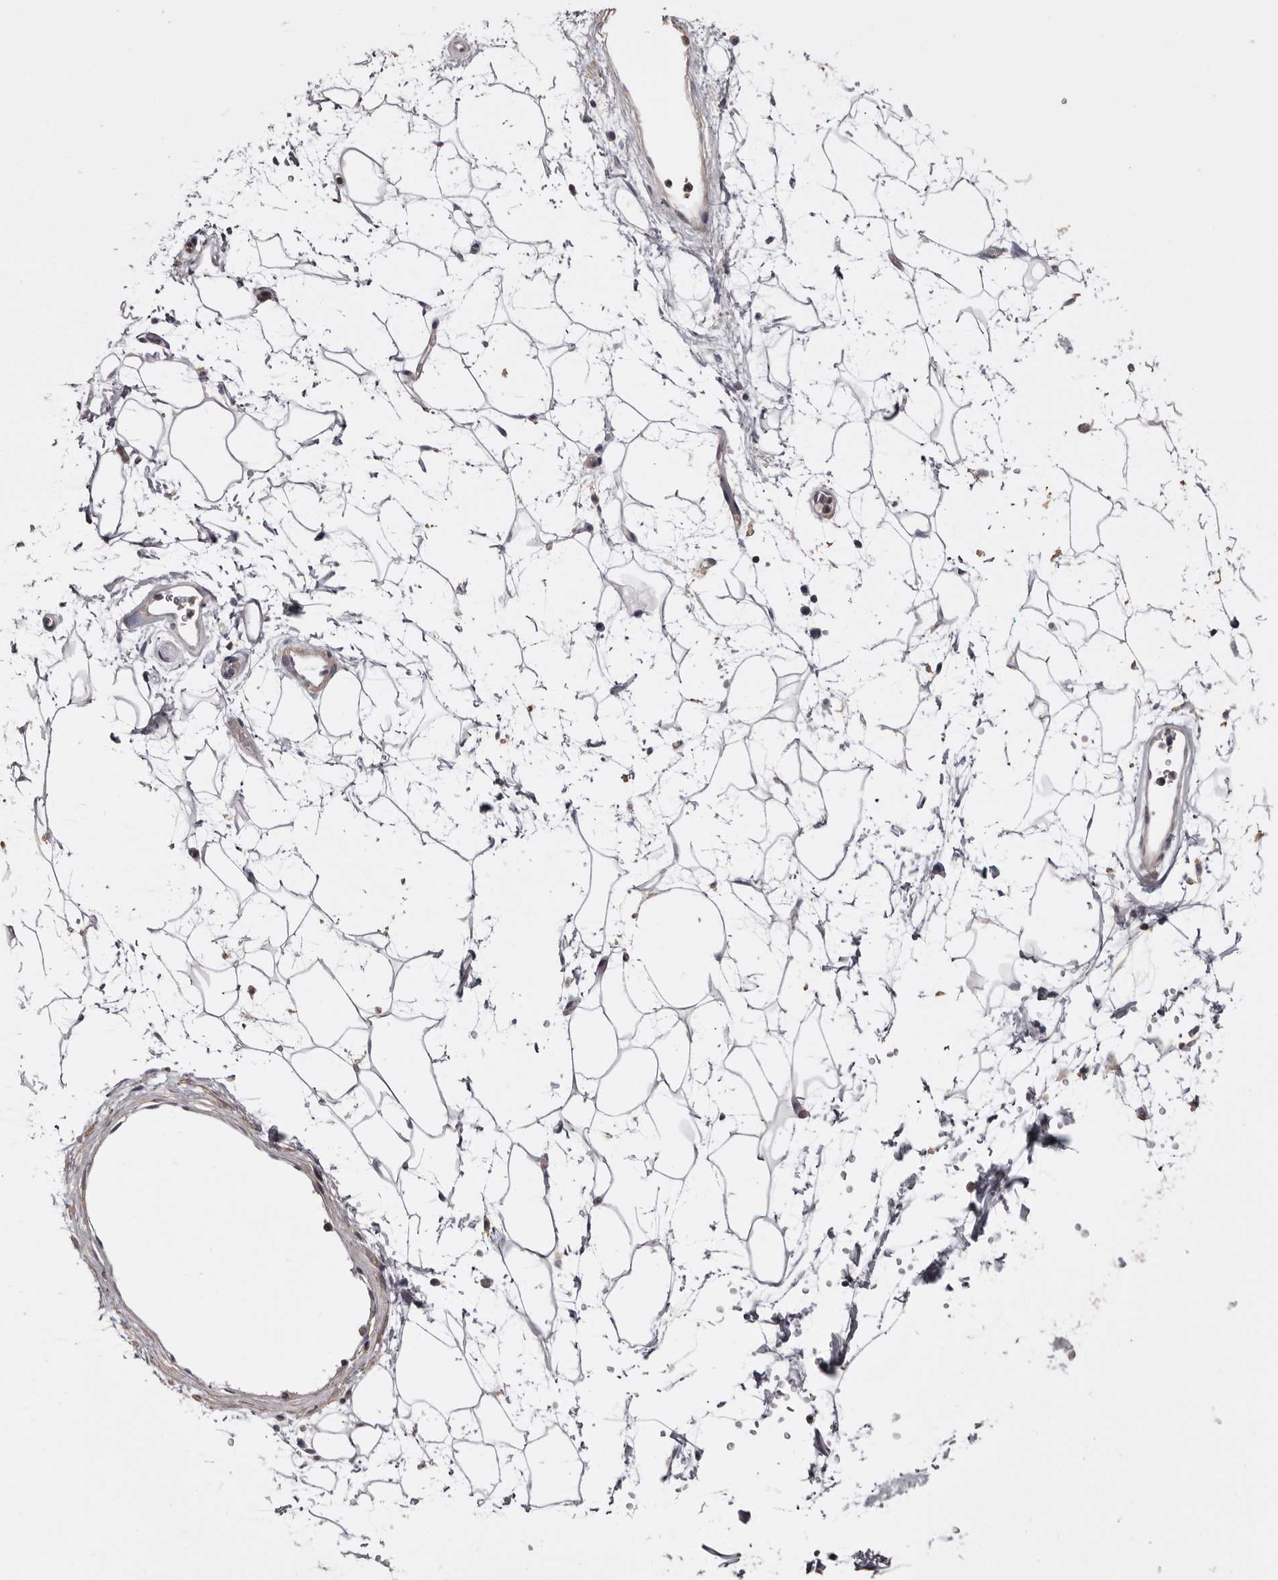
{"staining": {"intensity": "negative", "quantity": "none", "location": "none"}, "tissue": "adipose tissue", "cell_type": "Adipocytes", "image_type": "normal", "snomed": [{"axis": "morphology", "description": "Normal tissue, NOS"}, {"axis": "topography", "description": "Soft tissue"}], "caption": "There is no significant expression in adipocytes of adipose tissue. (DAB immunohistochemistry visualized using brightfield microscopy, high magnification).", "gene": "LAD1", "patient": {"sex": "male", "age": 72}}